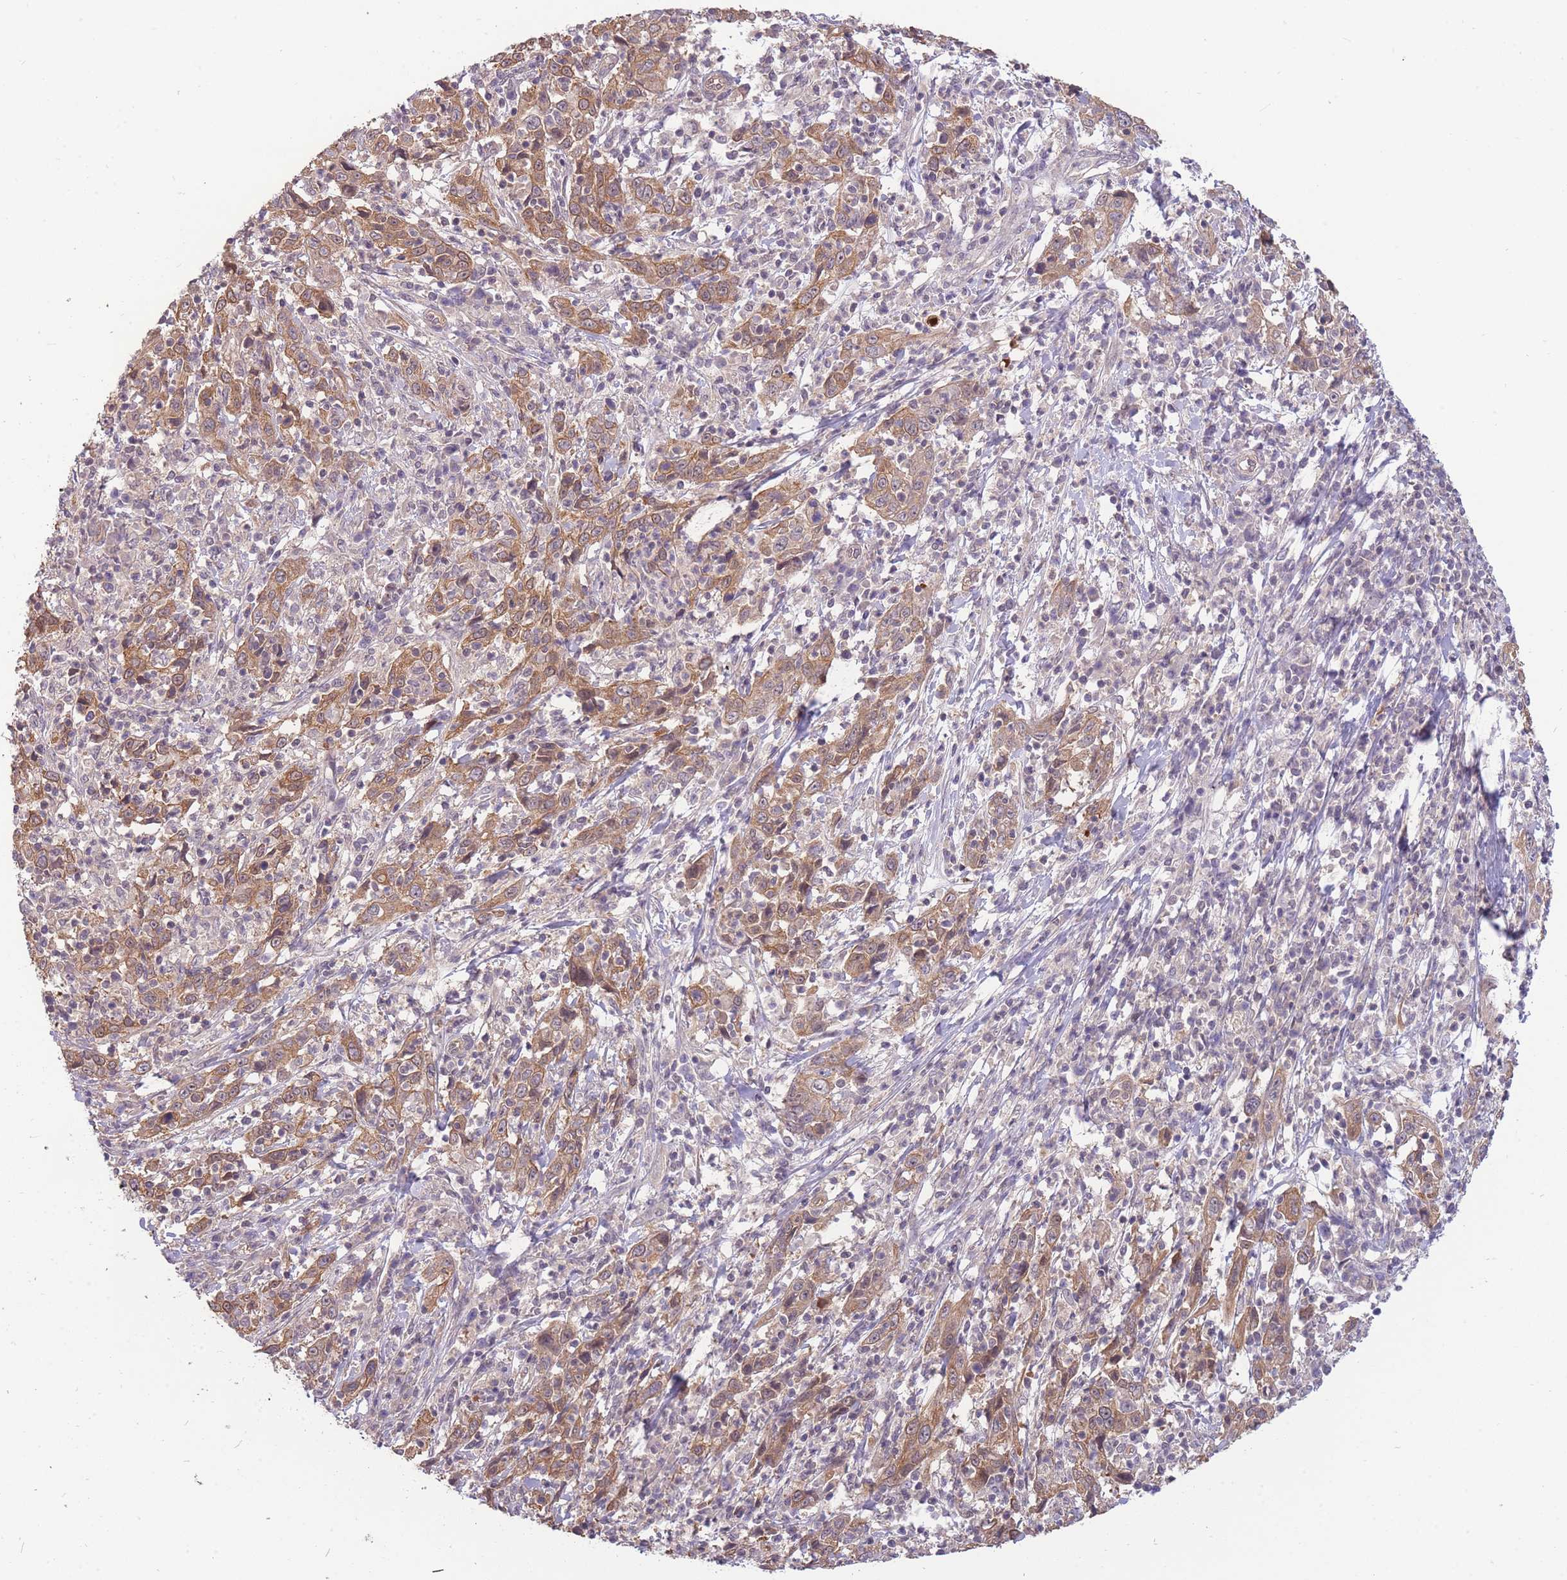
{"staining": {"intensity": "moderate", "quantity": ">75%", "location": "cytoplasmic/membranous"}, "tissue": "cervical cancer", "cell_type": "Tumor cells", "image_type": "cancer", "snomed": [{"axis": "morphology", "description": "Squamous cell carcinoma, NOS"}, {"axis": "topography", "description": "Cervix"}], "caption": "IHC of cervical squamous cell carcinoma displays medium levels of moderate cytoplasmic/membranous staining in approximately >75% of tumor cells. The staining is performed using DAB (3,3'-diaminobenzidine) brown chromogen to label protein expression. The nuclei are counter-stained blue using hematoxylin.", "gene": "SMC6", "patient": {"sex": "female", "age": 46}}